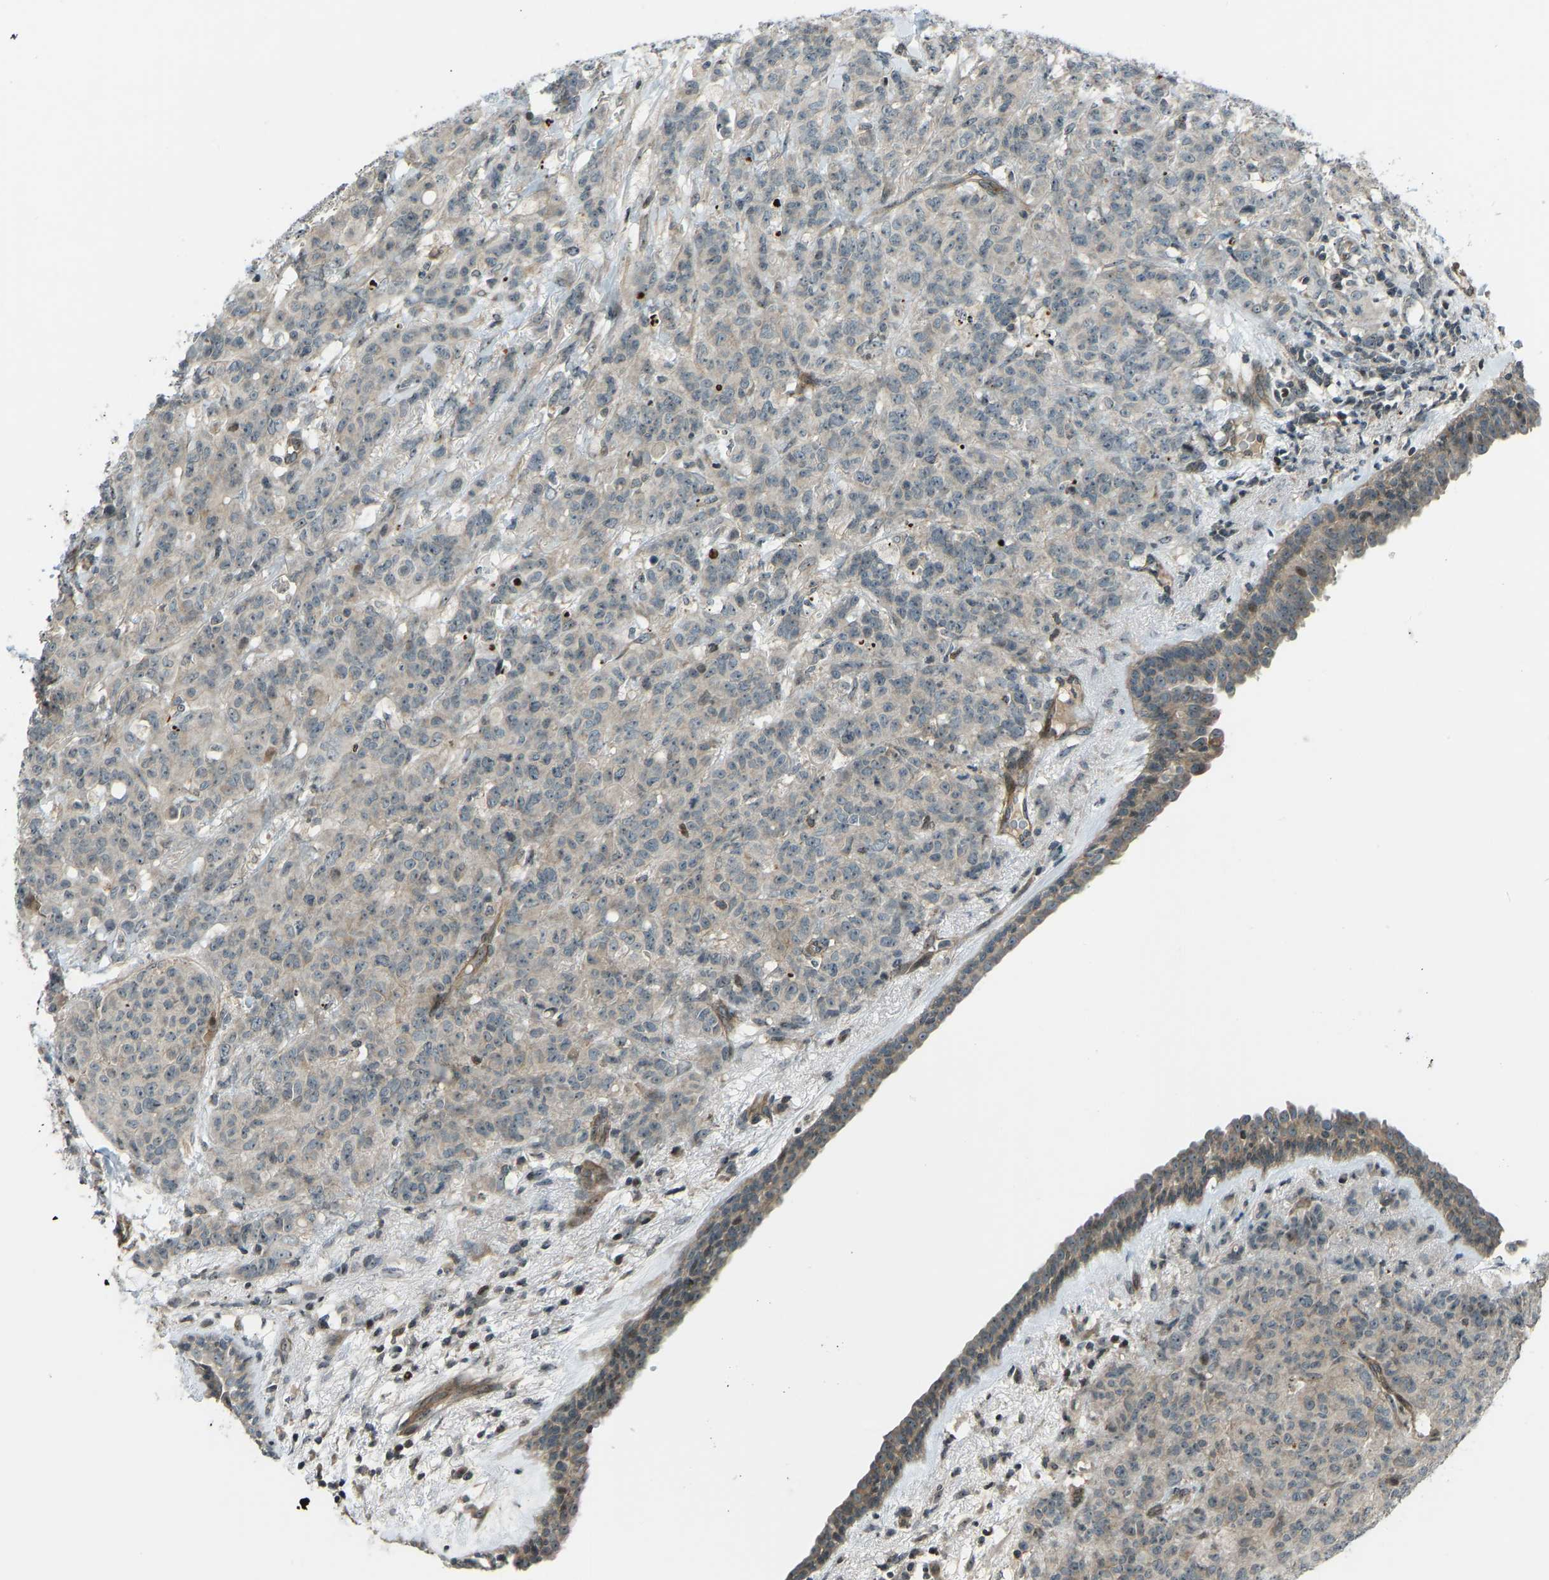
{"staining": {"intensity": "negative", "quantity": "none", "location": "none"}, "tissue": "breast cancer", "cell_type": "Tumor cells", "image_type": "cancer", "snomed": [{"axis": "morphology", "description": "Normal tissue, NOS"}, {"axis": "morphology", "description": "Duct carcinoma"}, {"axis": "topography", "description": "Breast"}], "caption": "The photomicrograph shows no significant staining in tumor cells of infiltrating ductal carcinoma (breast).", "gene": "SVOPL", "patient": {"sex": "female", "age": 40}}